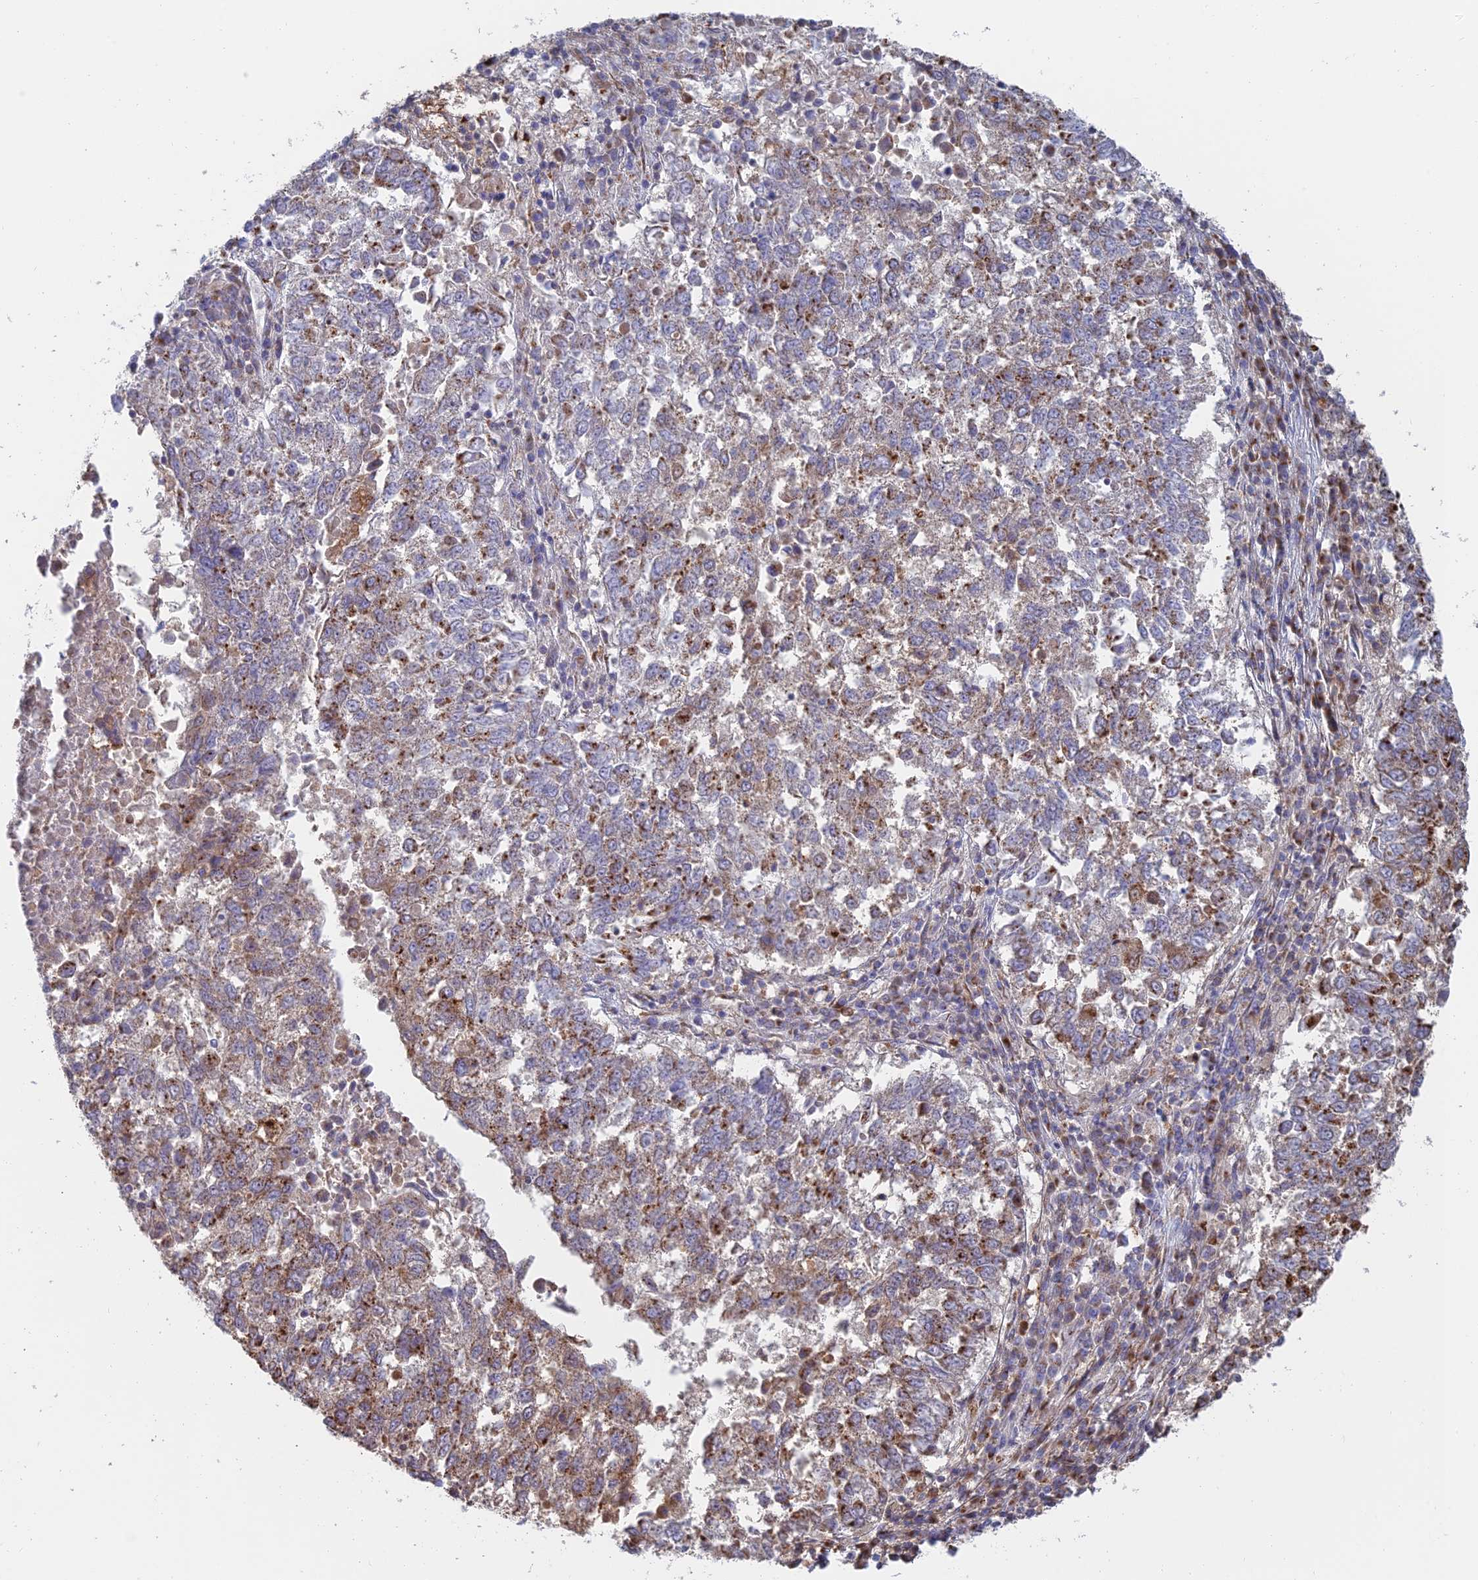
{"staining": {"intensity": "moderate", "quantity": ">75%", "location": "cytoplasmic/membranous"}, "tissue": "lung cancer", "cell_type": "Tumor cells", "image_type": "cancer", "snomed": [{"axis": "morphology", "description": "Squamous cell carcinoma, NOS"}, {"axis": "topography", "description": "Lung"}], "caption": "Moderate cytoplasmic/membranous protein staining is seen in about >75% of tumor cells in squamous cell carcinoma (lung).", "gene": "HS2ST1", "patient": {"sex": "male", "age": 73}}